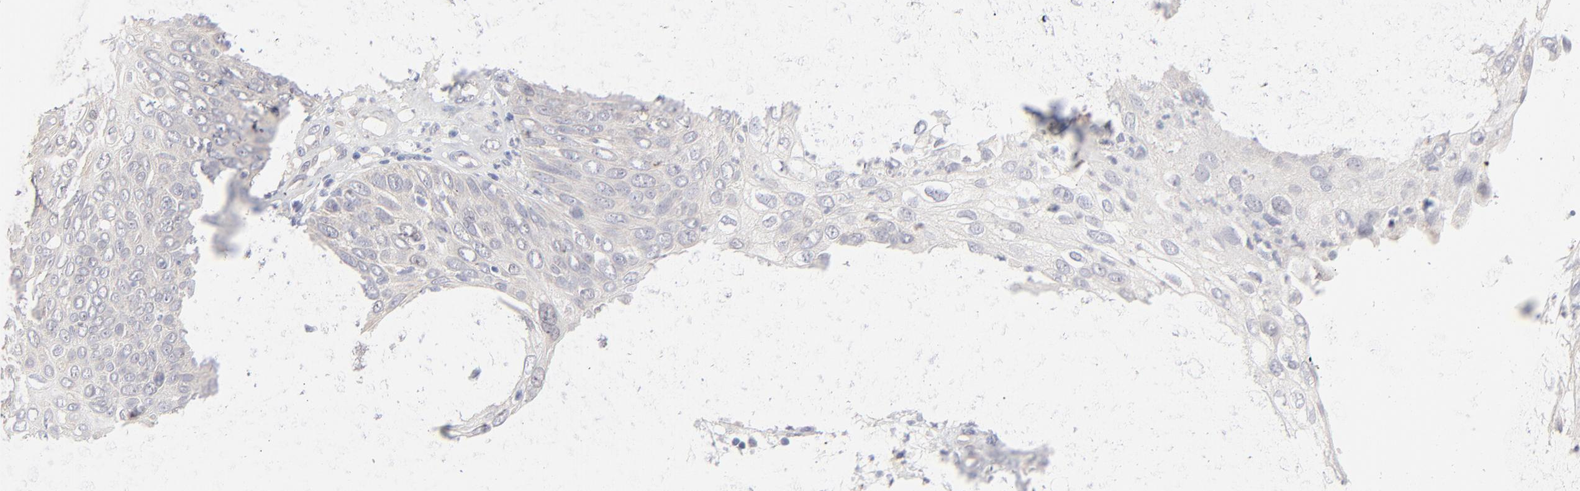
{"staining": {"intensity": "weak", "quantity": "25%-75%", "location": "cytoplasmic/membranous,nuclear"}, "tissue": "skin cancer", "cell_type": "Tumor cells", "image_type": "cancer", "snomed": [{"axis": "morphology", "description": "Squamous cell carcinoma, NOS"}, {"axis": "topography", "description": "Skin"}], "caption": "This is a micrograph of immunohistochemistry (IHC) staining of skin squamous cell carcinoma, which shows weak staining in the cytoplasmic/membranous and nuclear of tumor cells.", "gene": "DNAL4", "patient": {"sex": "male", "age": 87}}